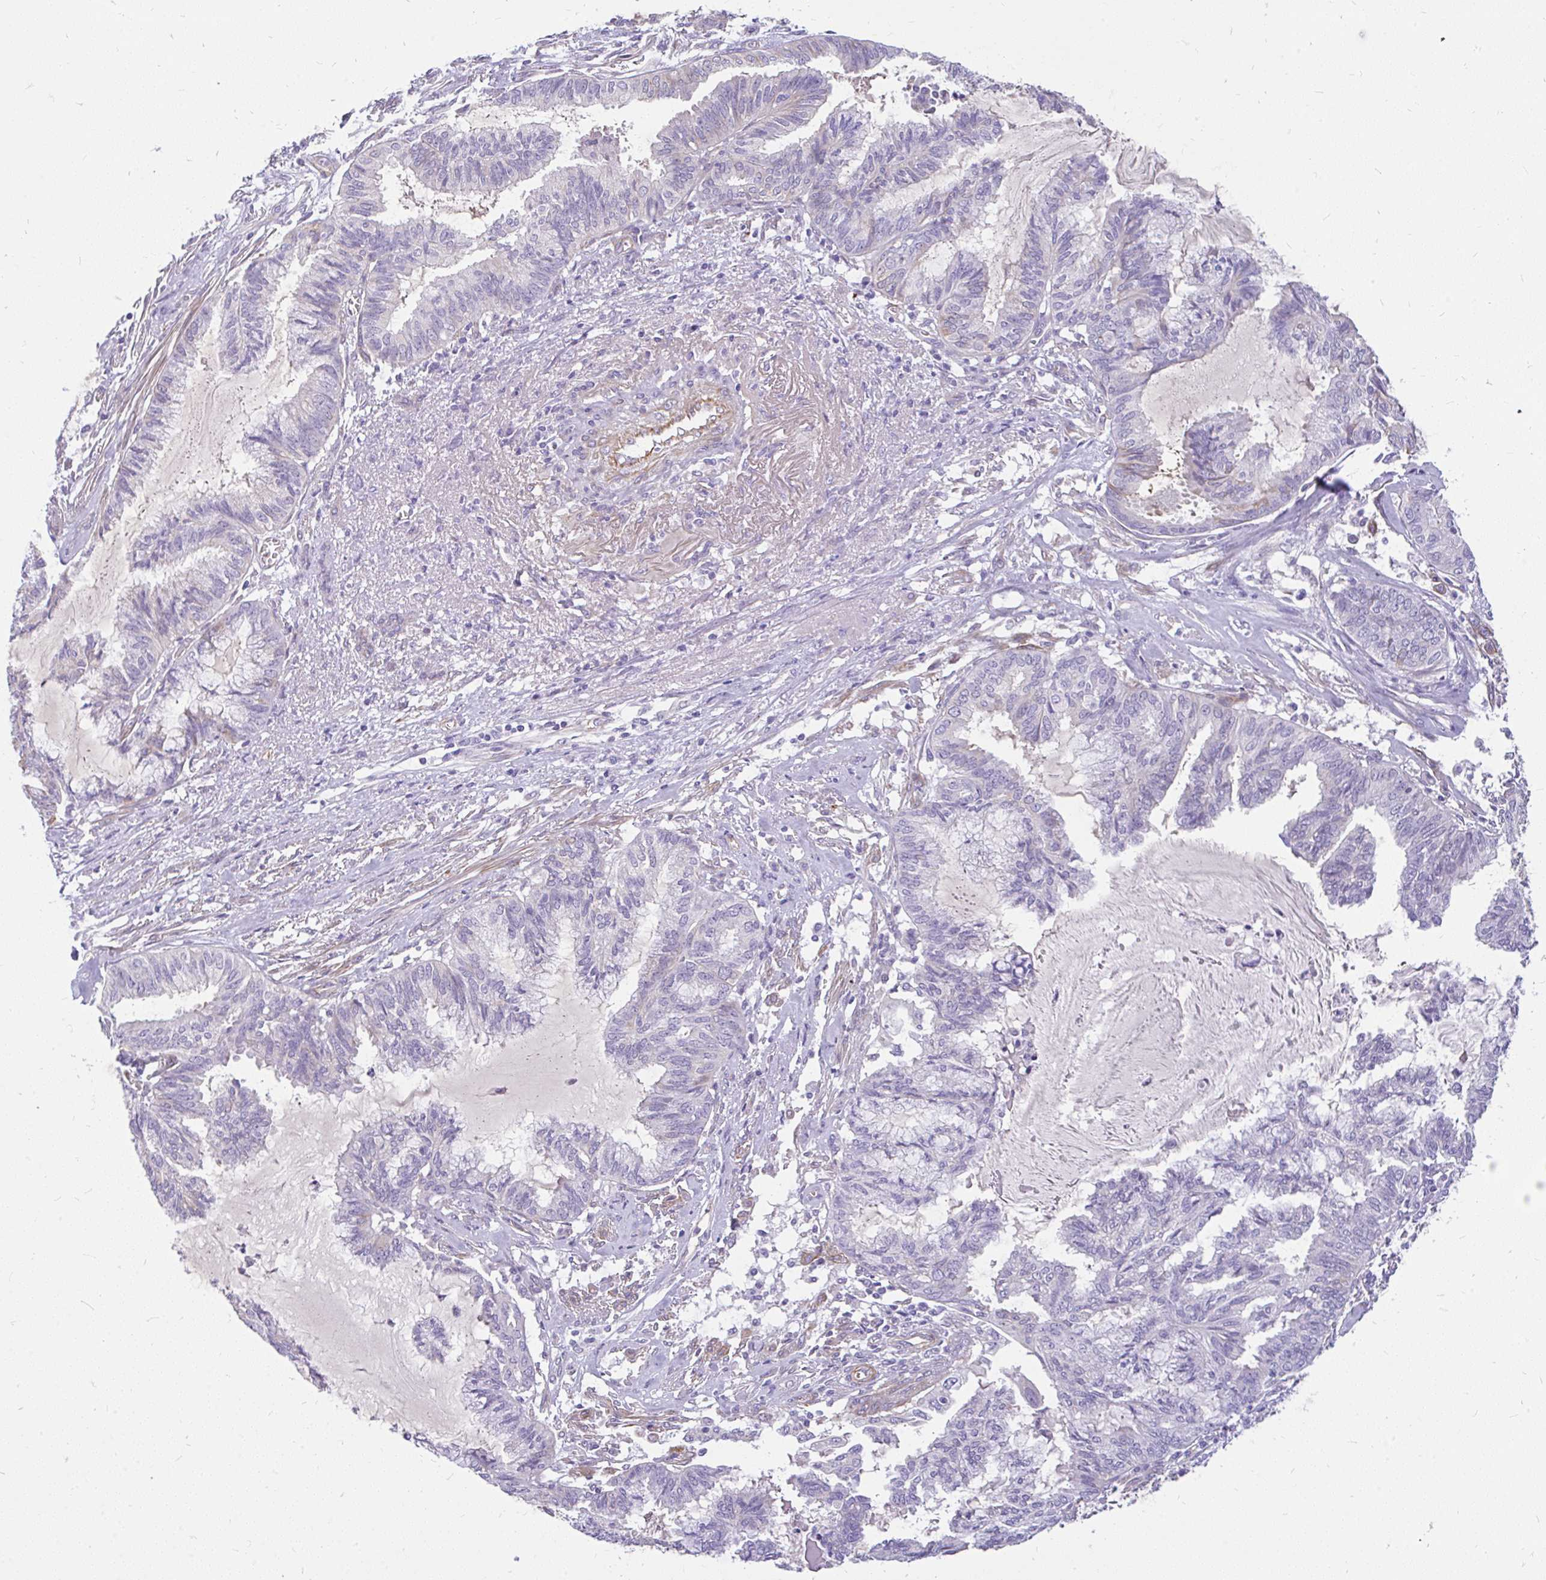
{"staining": {"intensity": "negative", "quantity": "none", "location": "none"}, "tissue": "endometrial cancer", "cell_type": "Tumor cells", "image_type": "cancer", "snomed": [{"axis": "morphology", "description": "Adenocarcinoma, NOS"}, {"axis": "topography", "description": "Endometrium"}], "caption": "Immunohistochemistry (IHC) image of neoplastic tissue: endometrial cancer (adenocarcinoma) stained with DAB (3,3'-diaminobenzidine) reveals no significant protein staining in tumor cells.", "gene": "FAM83C", "patient": {"sex": "female", "age": 86}}